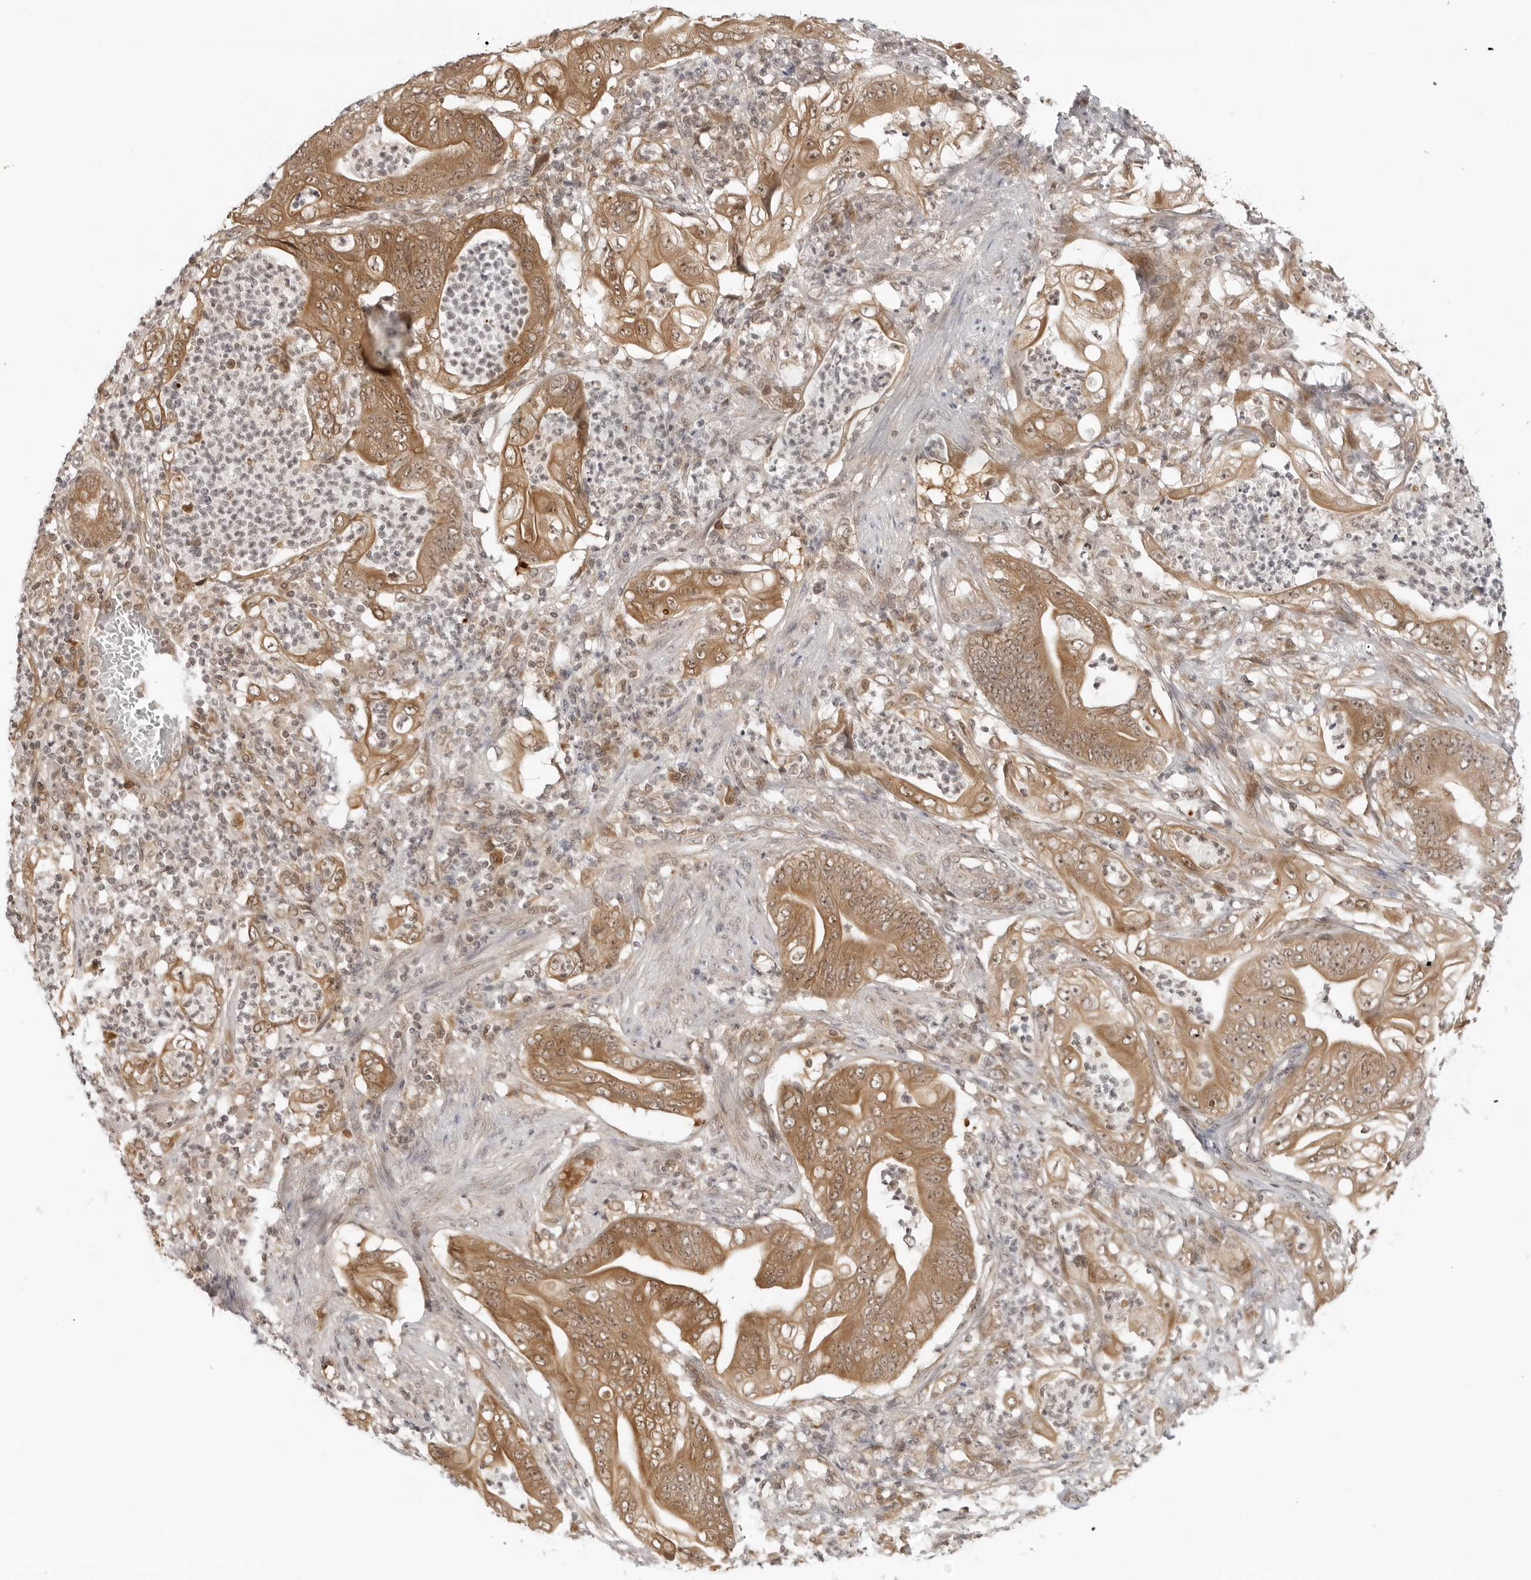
{"staining": {"intensity": "moderate", "quantity": ">75%", "location": "cytoplasmic/membranous"}, "tissue": "stomach cancer", "cell_type": "Tumor cells", "image_type": "cancer", "snomed": [{"axis": "morphology", "description": "Adenocarcinoma, NOS"}, {"axis": "topography", "description": "Stomach"}], "caption": "Immunohistochemical staining of human stomach adenocarcinoma reveals medium levels of moderate cytoplasmic/membranous positivity in approximately >75% of tumor cells. The protein is stained brown, and the nuclei are stained in blue (DAB (3,3'-diaminobenzidine) IHC with brightfield microscopy, high magnification).", "gene": "PRRC2C", "patient": {"sex": "female", "age": 73}}